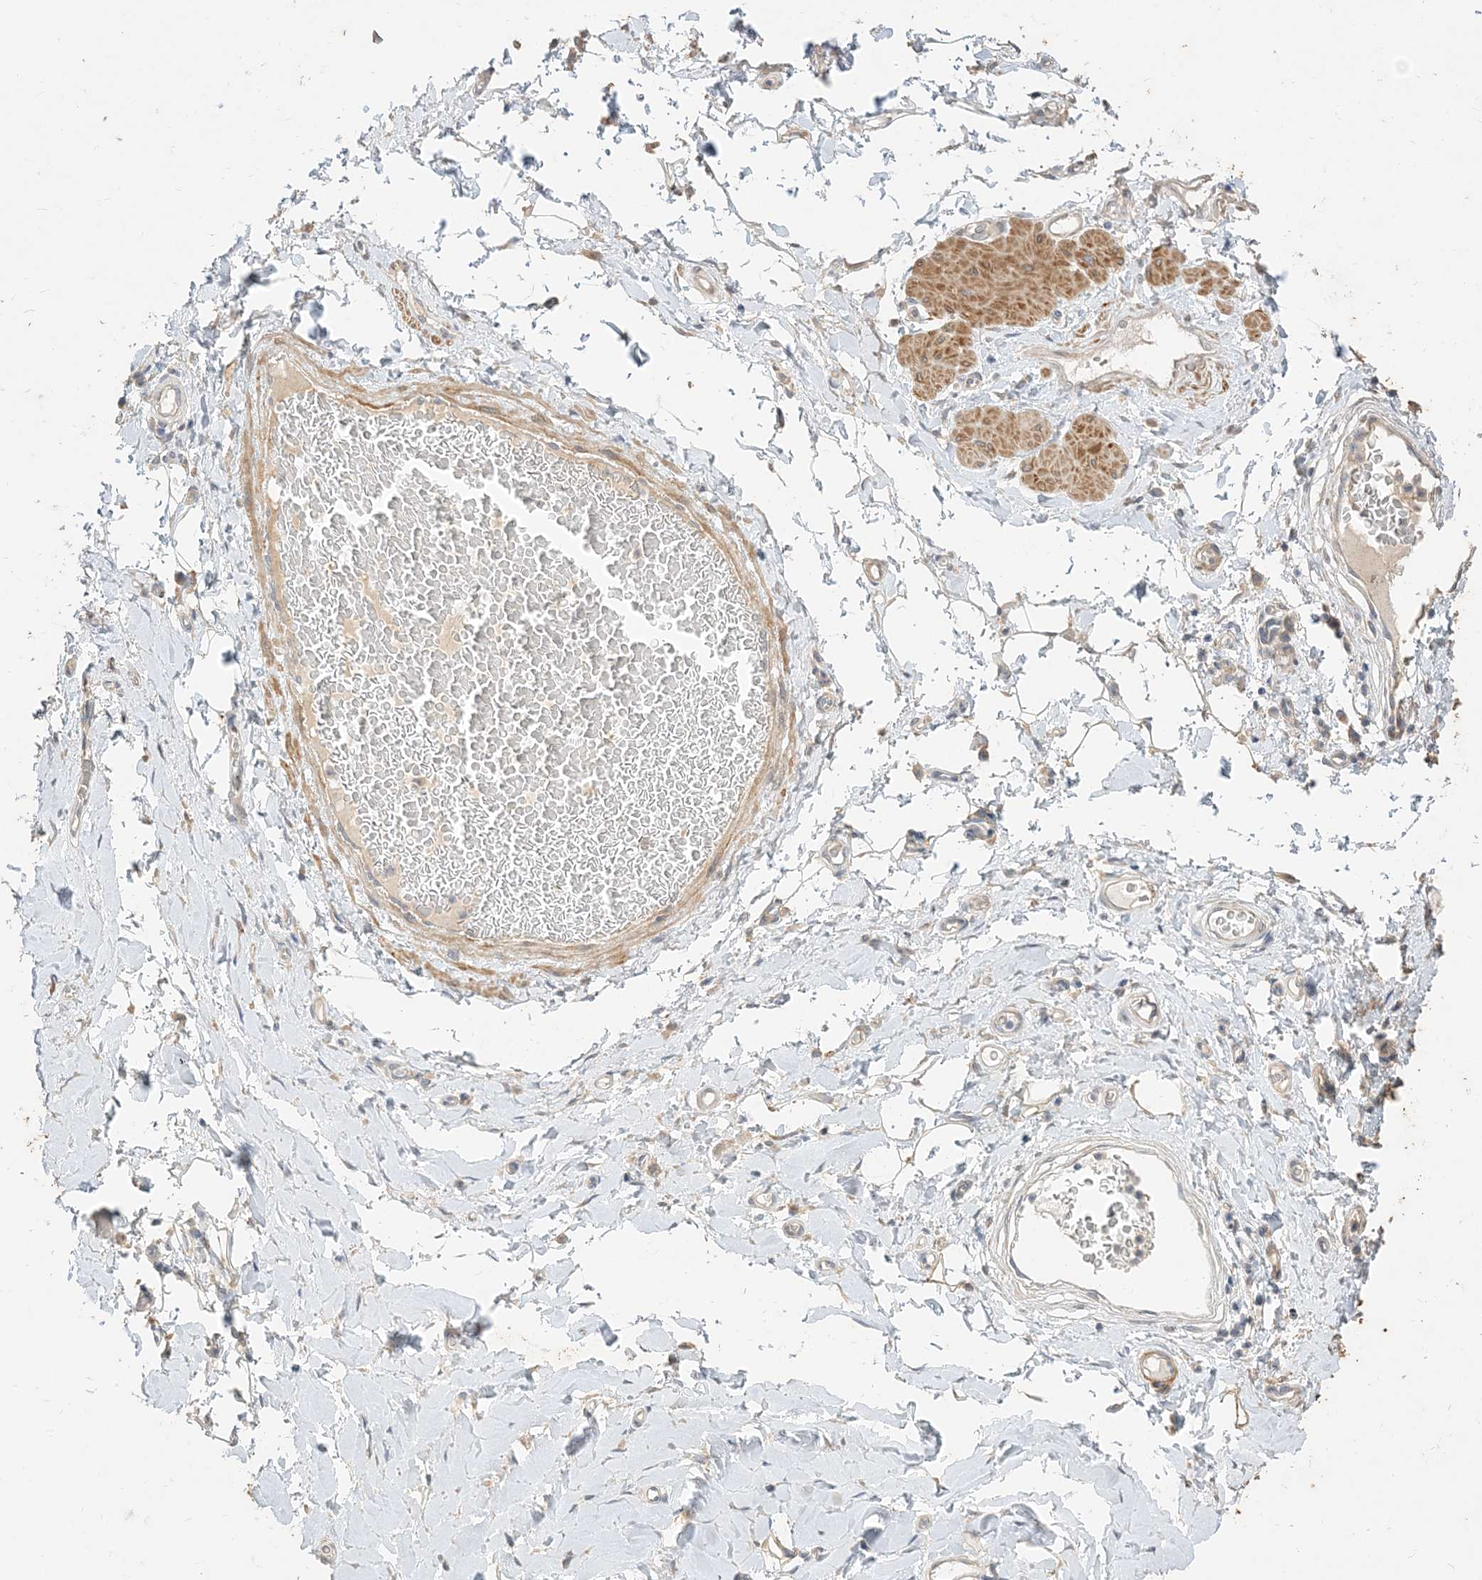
{"staining": {"intensity": "negative", "quantity": "none", "location": "none"}, "tissue": "adipose tissue", "cell_type": "Adipocytes", "image_type": "normal", "snomed": [{"axis": "morphology", "description": "Normal tissue, NOS"}, {"axis": "morphology", "description": "Adenocarcinoma, NOS"}, {"axis": "topography", "description": "Stomach, upper"}, {"axis": "topography", "description": "Peripheral nerve tissue"}], "caption": "Immunohistochemistry (IHC) micrograph of unremarkable adipose tissue: adipose tissue stained with DAB (3,3'-diaminobenzidine) displays no significant protein staining in adipocytes.", "gene": "RNF175", "patient": {"sex": "male", "age": 62}}